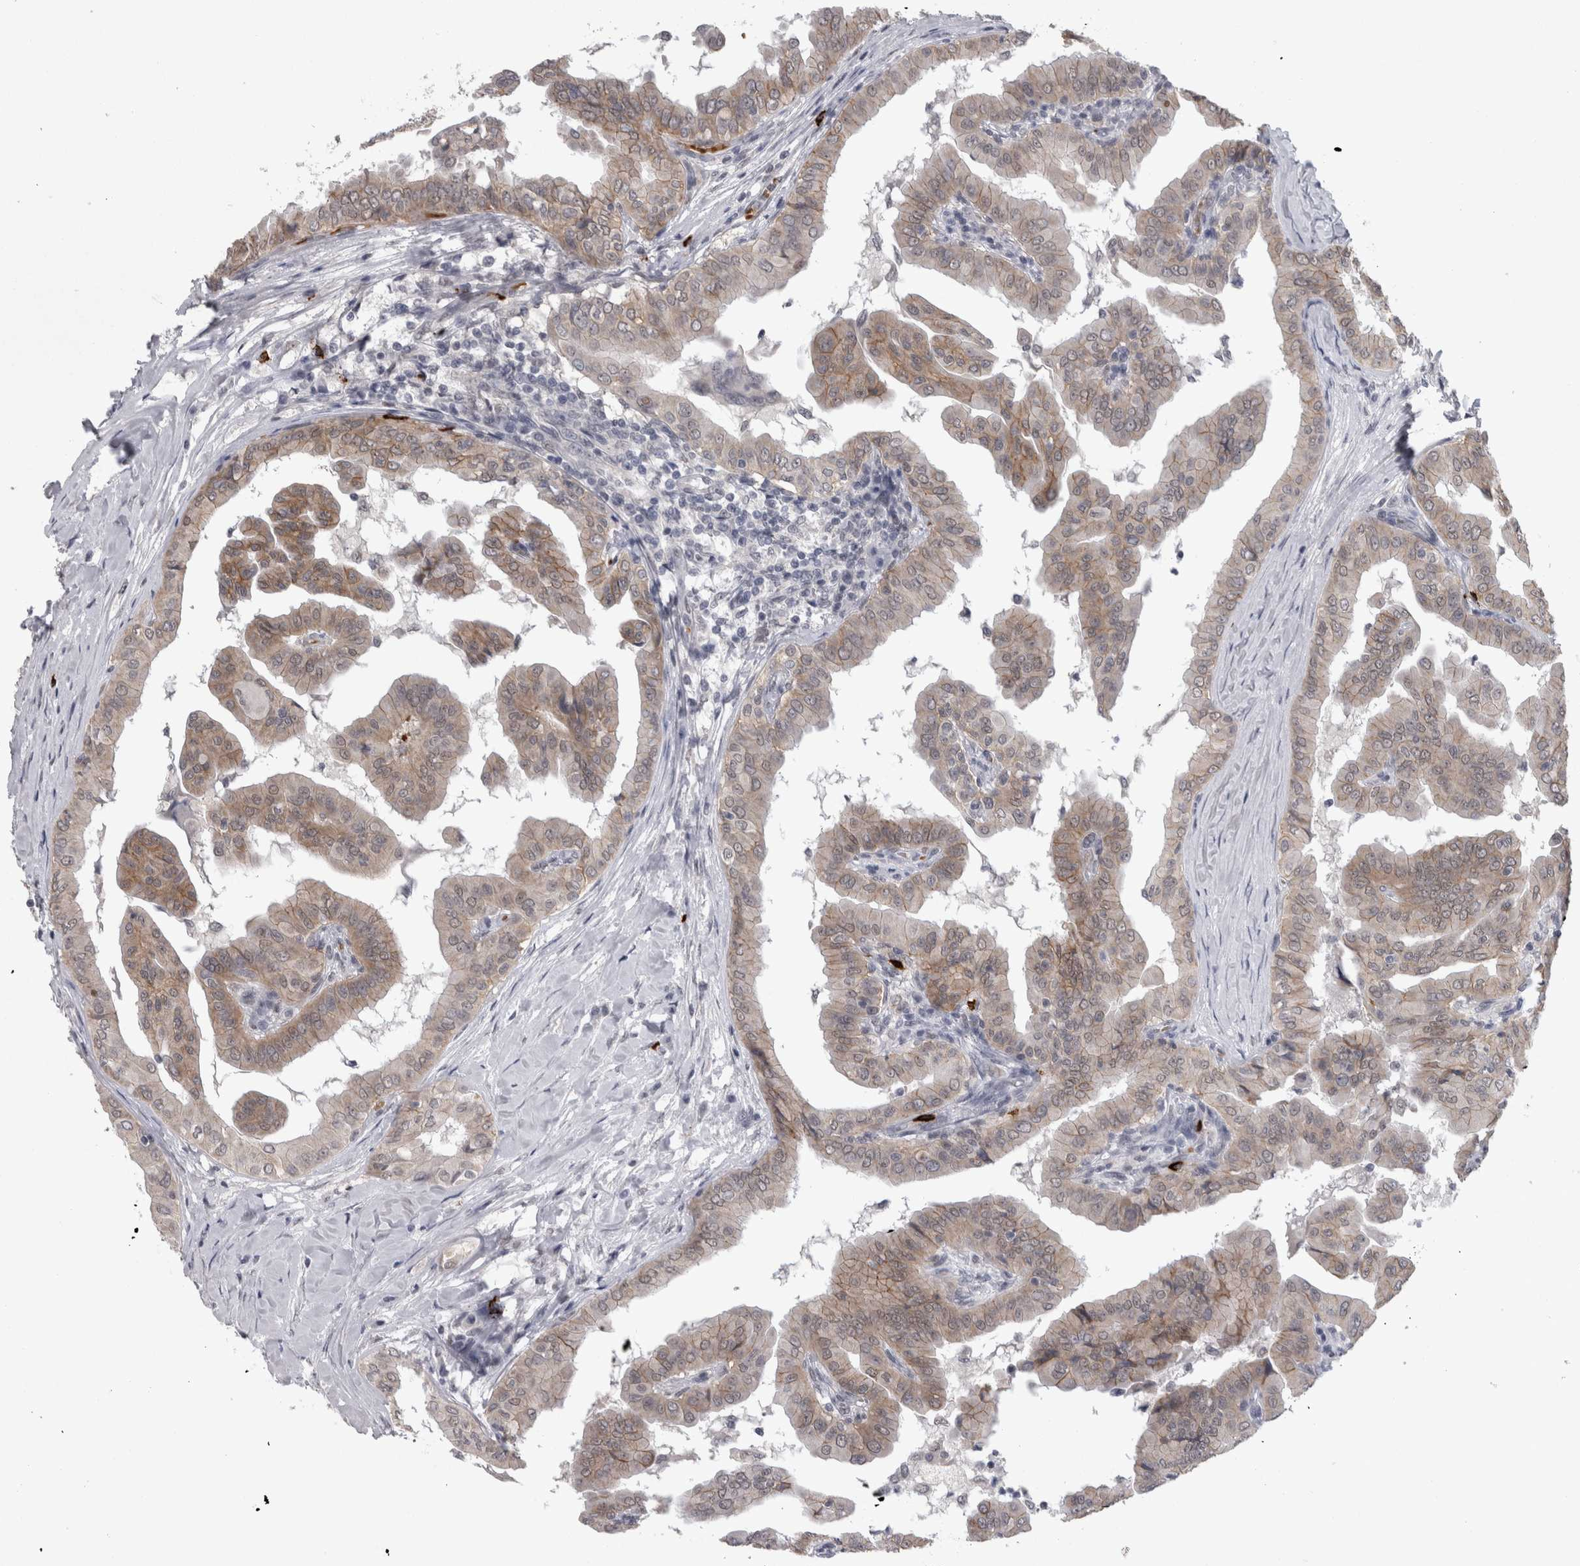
{"staining": {"intensity": "weak", "quantity": "25%-75%", "location": "cytoplasmic/membranous"}, "tissue": "thyroid cancer", "cell_type": "Tumor cells", "image_type": "cancer", "snomed": [{"axis": "morphology", "description": "Papillary adenocarcinoma, NOS"}, {"axis": "topography", "description": "Thyroid gland"}], "caption": "DAB (3,3'-diaminobenzidine) immunohistochemical staining of human thyroid cancer (papillary adenocarcinoma) demonstrates weak cytoplasmic/membranous protein staining in approximately 25%-75% of tumor cells.", "gene": "PEBP4", "patient": {"sex": "male", "age": 33}}